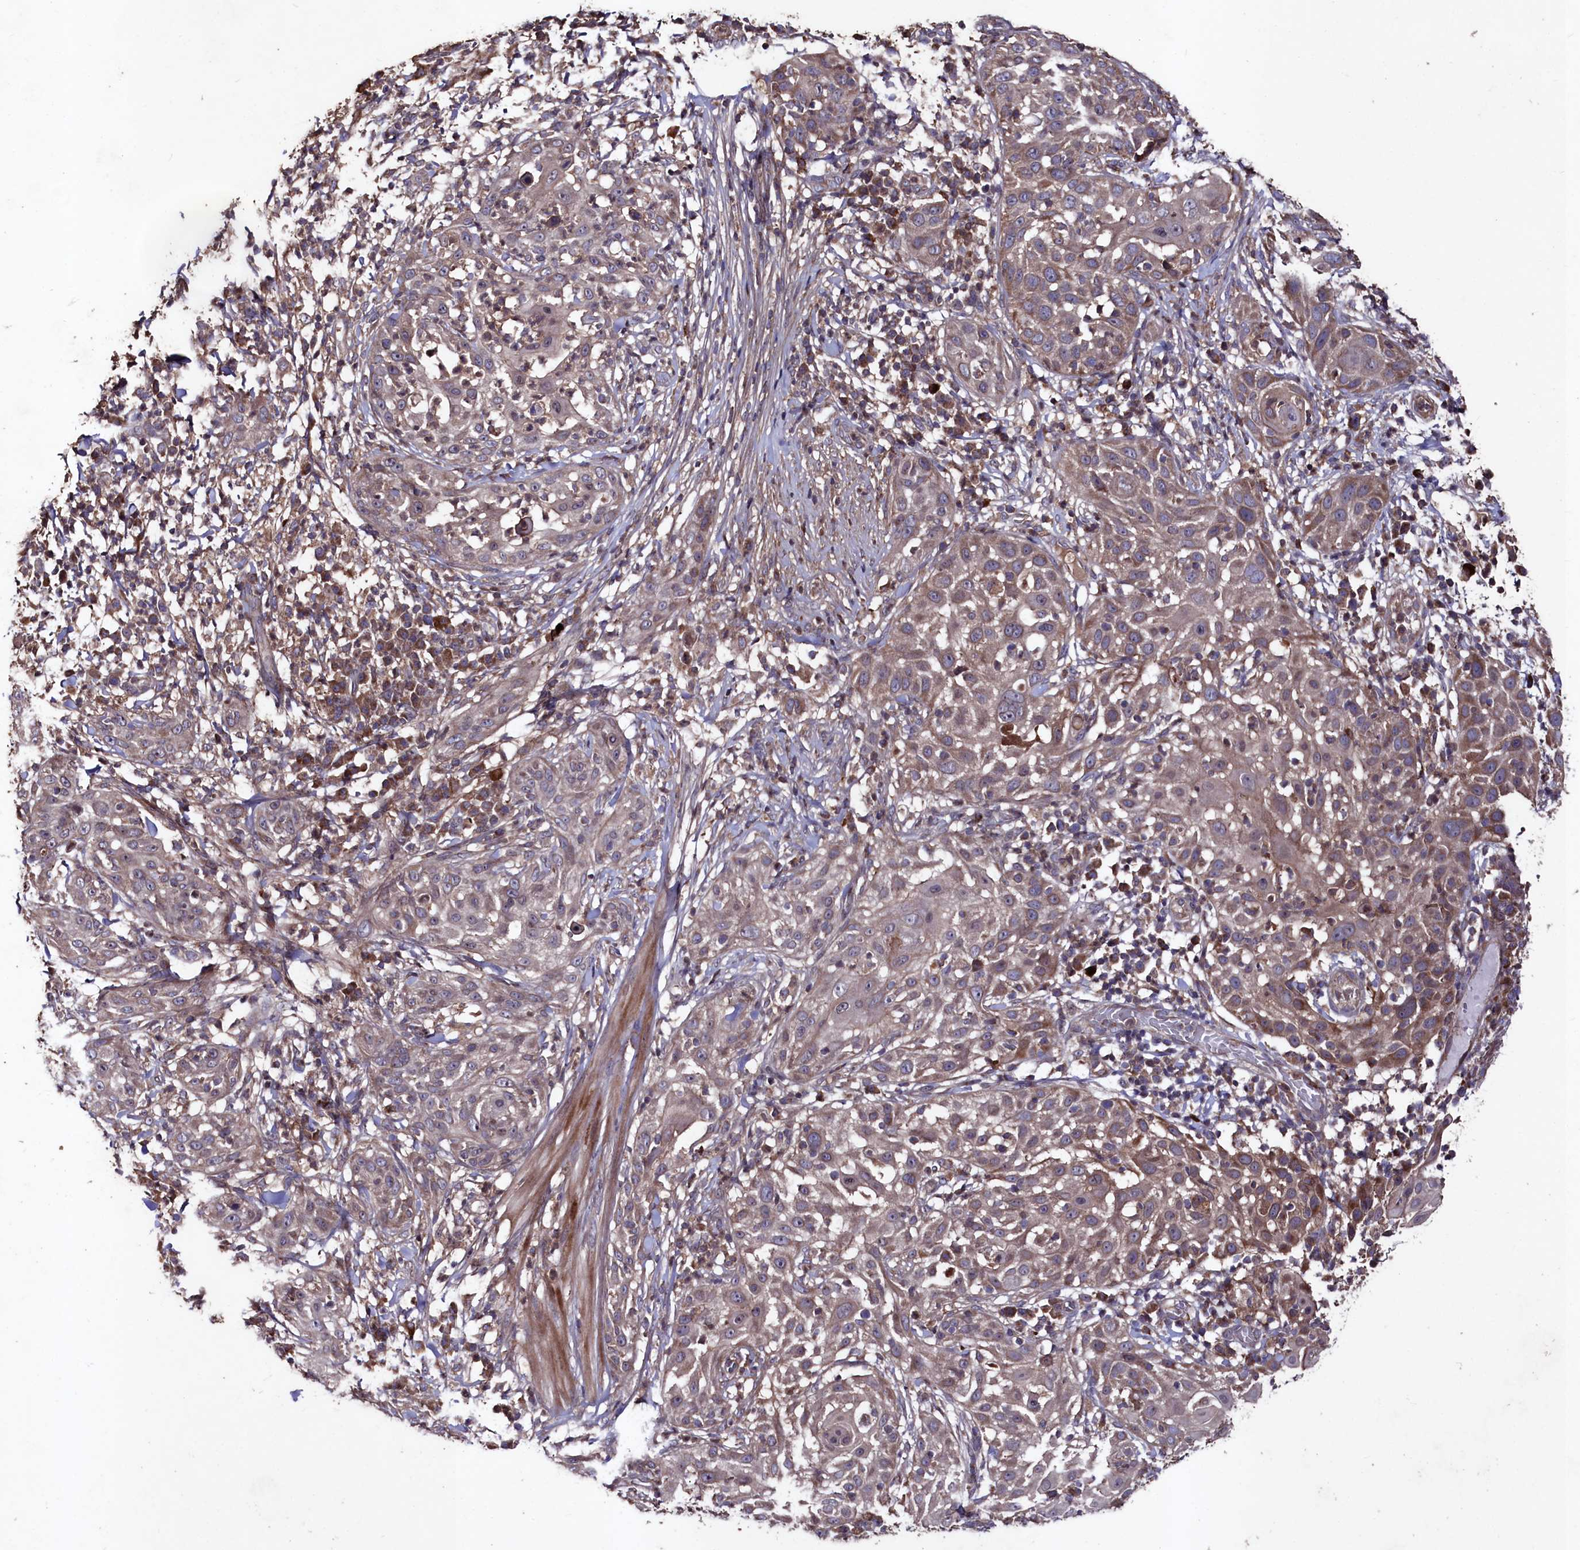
{"staining": {"intensity": "weak", "quantity": ">75%", "location": "cytoplasmic/membranous"}, "tissue": "skin cancer", "cell_type": "Tumor cells", "image_type": "cancer", "snomed": [{"axis": "morphology", "description": "Squamous cell carcinoma, NOS"}, {"axis": "topography", "description": "Skin"}], "caption": "Brown immunohistochemical staining in human squamous cell carcinoma (skin) displays weak cytoplasmic/membranous positivity in about >75% of tumor cells. (Brightfield microscopy of DAB IHC at high magnification).", "gene": "MYO1H", "patient": {"sex": "female", "age": 44}}